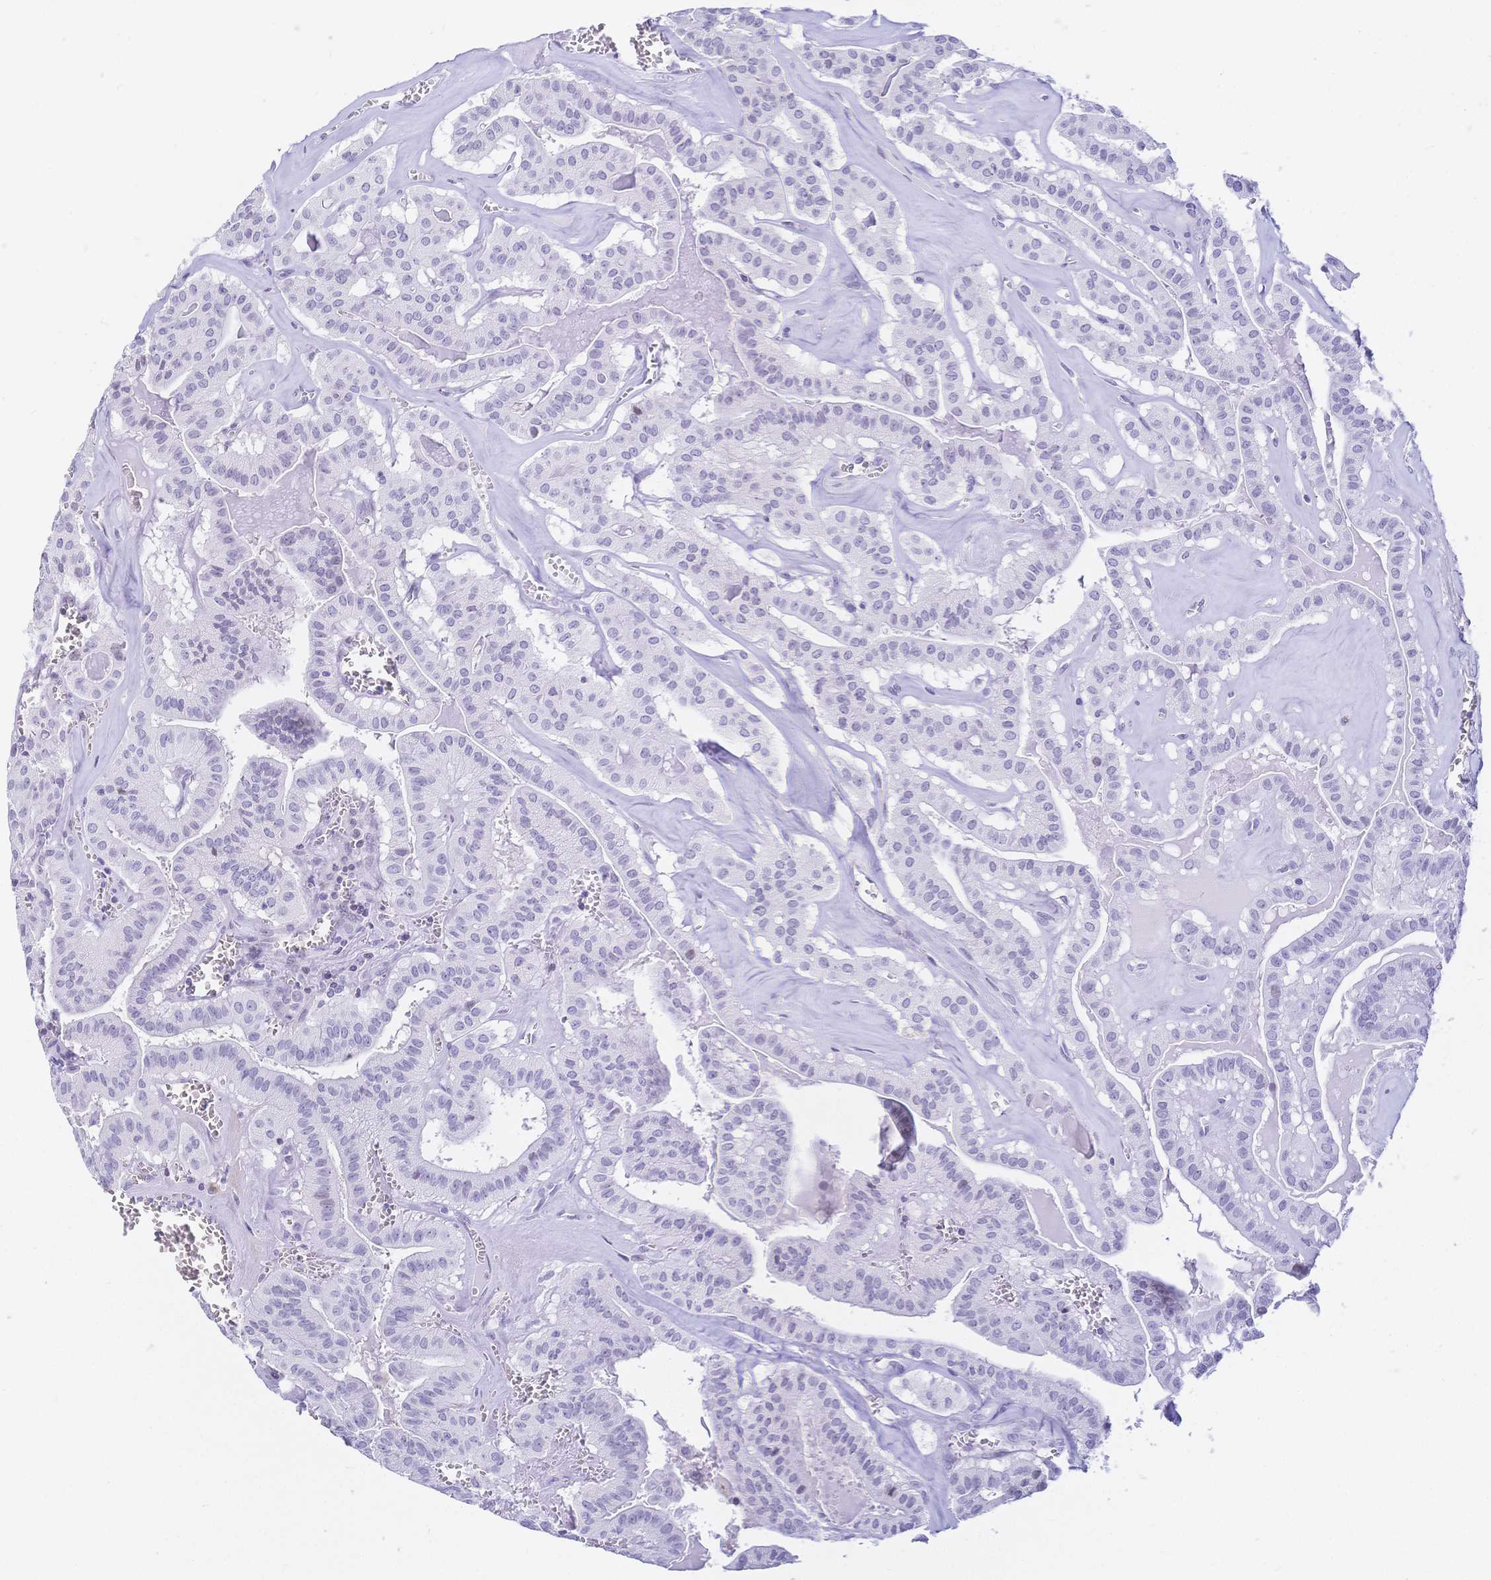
{"staining": {"intensity": "negative", "quantity": "none", "location": "none"}, "tissue": "thyroid cancer", "cell_type": "Tumor cells", "image_type": "cancer", "snomed": [{"axis": "morphology", "description": "Papillary adenocarcinoma, NOS"}, {"axis": "topography", "description": "Thyroid gland"}], "caption": "Thyroid papillary adenocarcinoma was stained to show a protein in brown. There is no significant staining in tumor cells. The staining was performed using DAB (3,3'-diaminobenzidine) to visualize the protein expression in brown, while the nuclei were stained in blue with hematoxylin (Magnification: 20x).", "gene": "CR2", "patient": {"sex": "male", "age": 52}}